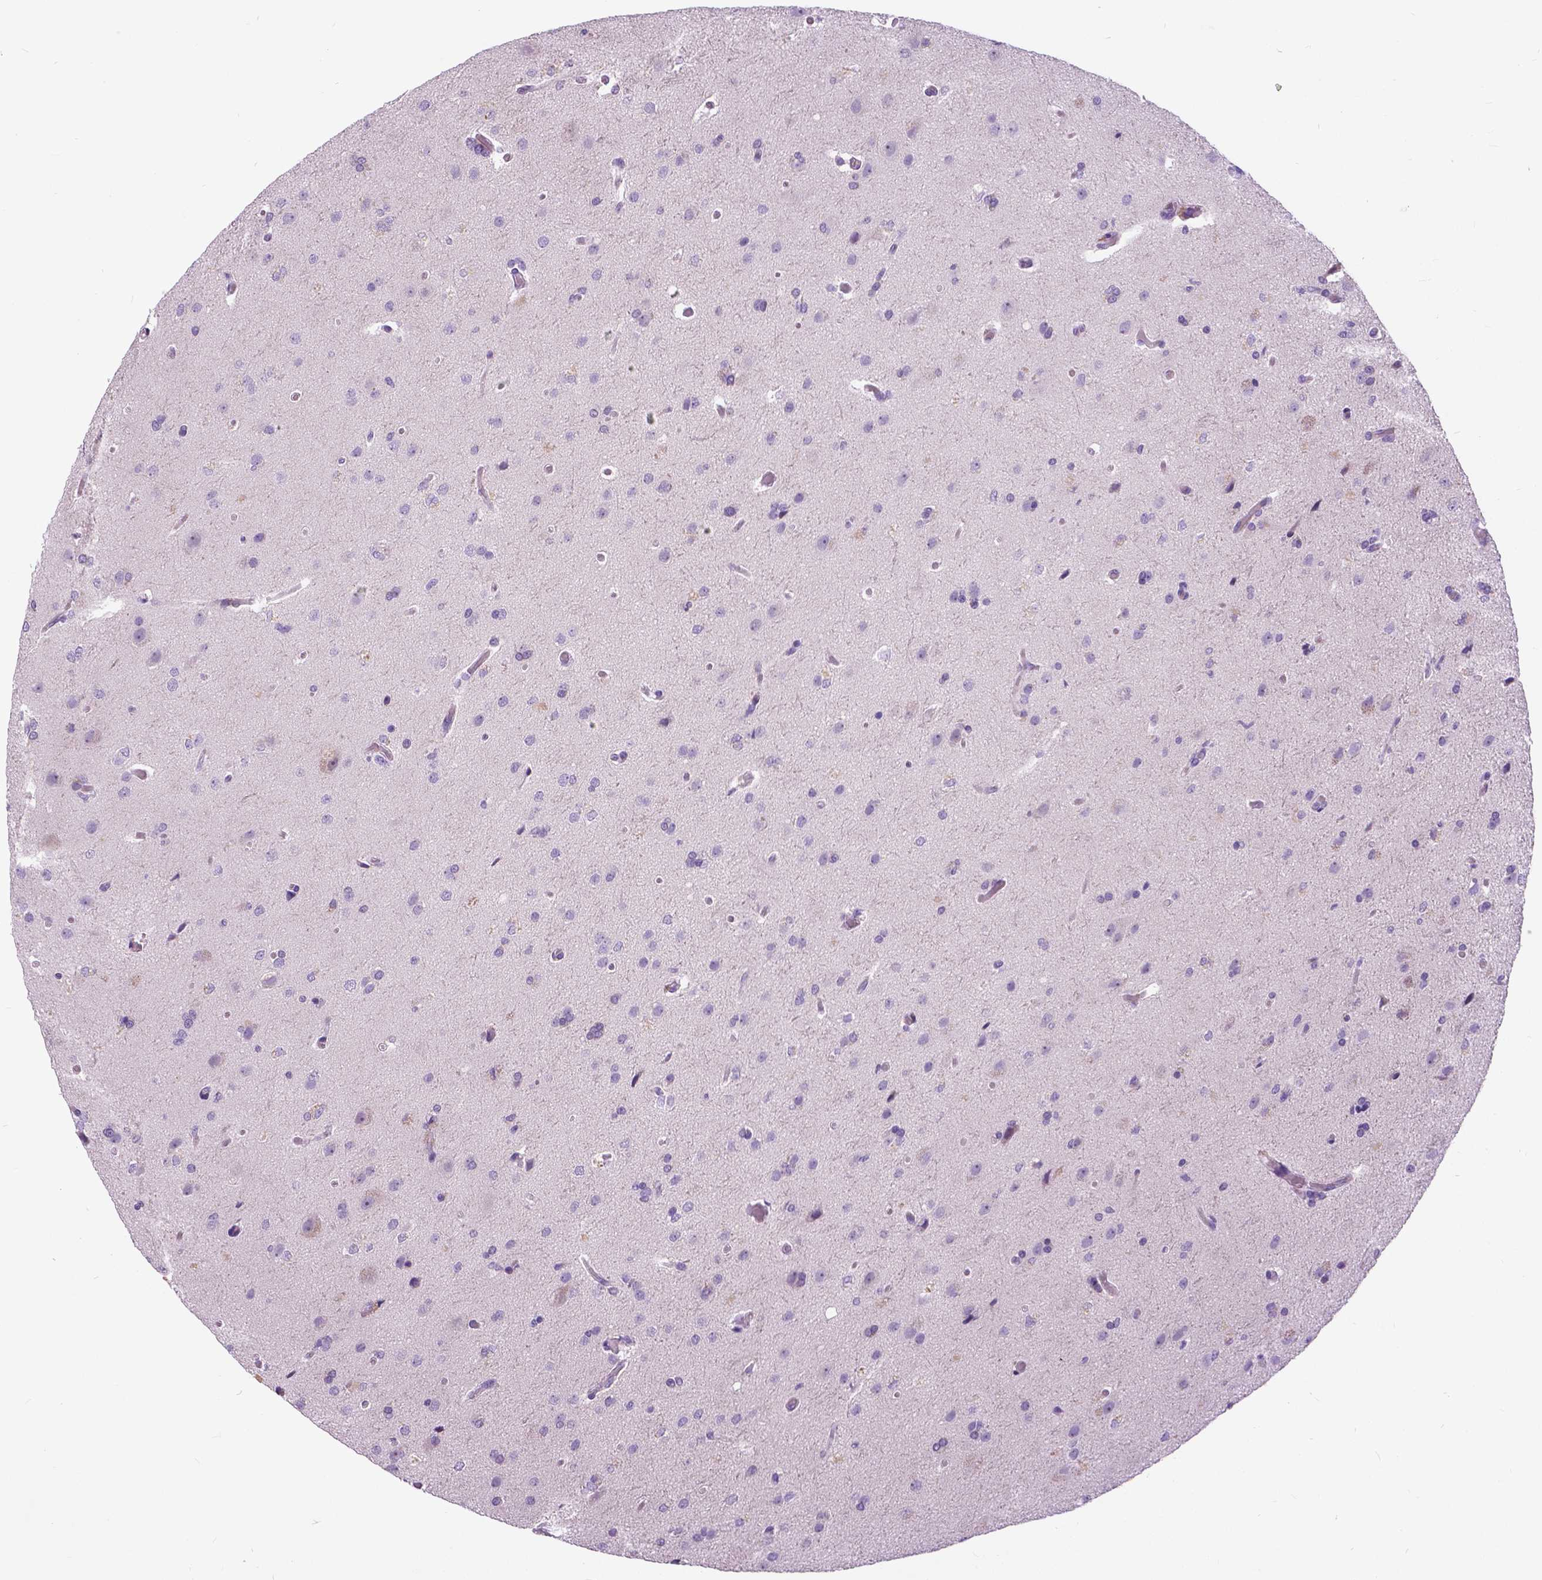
{"staining": {"intensity": "negative", "quantity": "none", "location": "none"}, "tissue": "glioma", "cell_type": "Tumor cells", "image_type": "cancer", "snomed": [{"axis": "morphology", "description": "Glioma, malignant, High grade"}, {"axis": "topography", "description": "Brain"}], "caption": "This is an immunohistochemistry (IHC) image of malignant high-grade glioma. There is no expression in tumor cells.", "gene": "TP53TG5", "patient": {"sex": "male", "age": 68}}